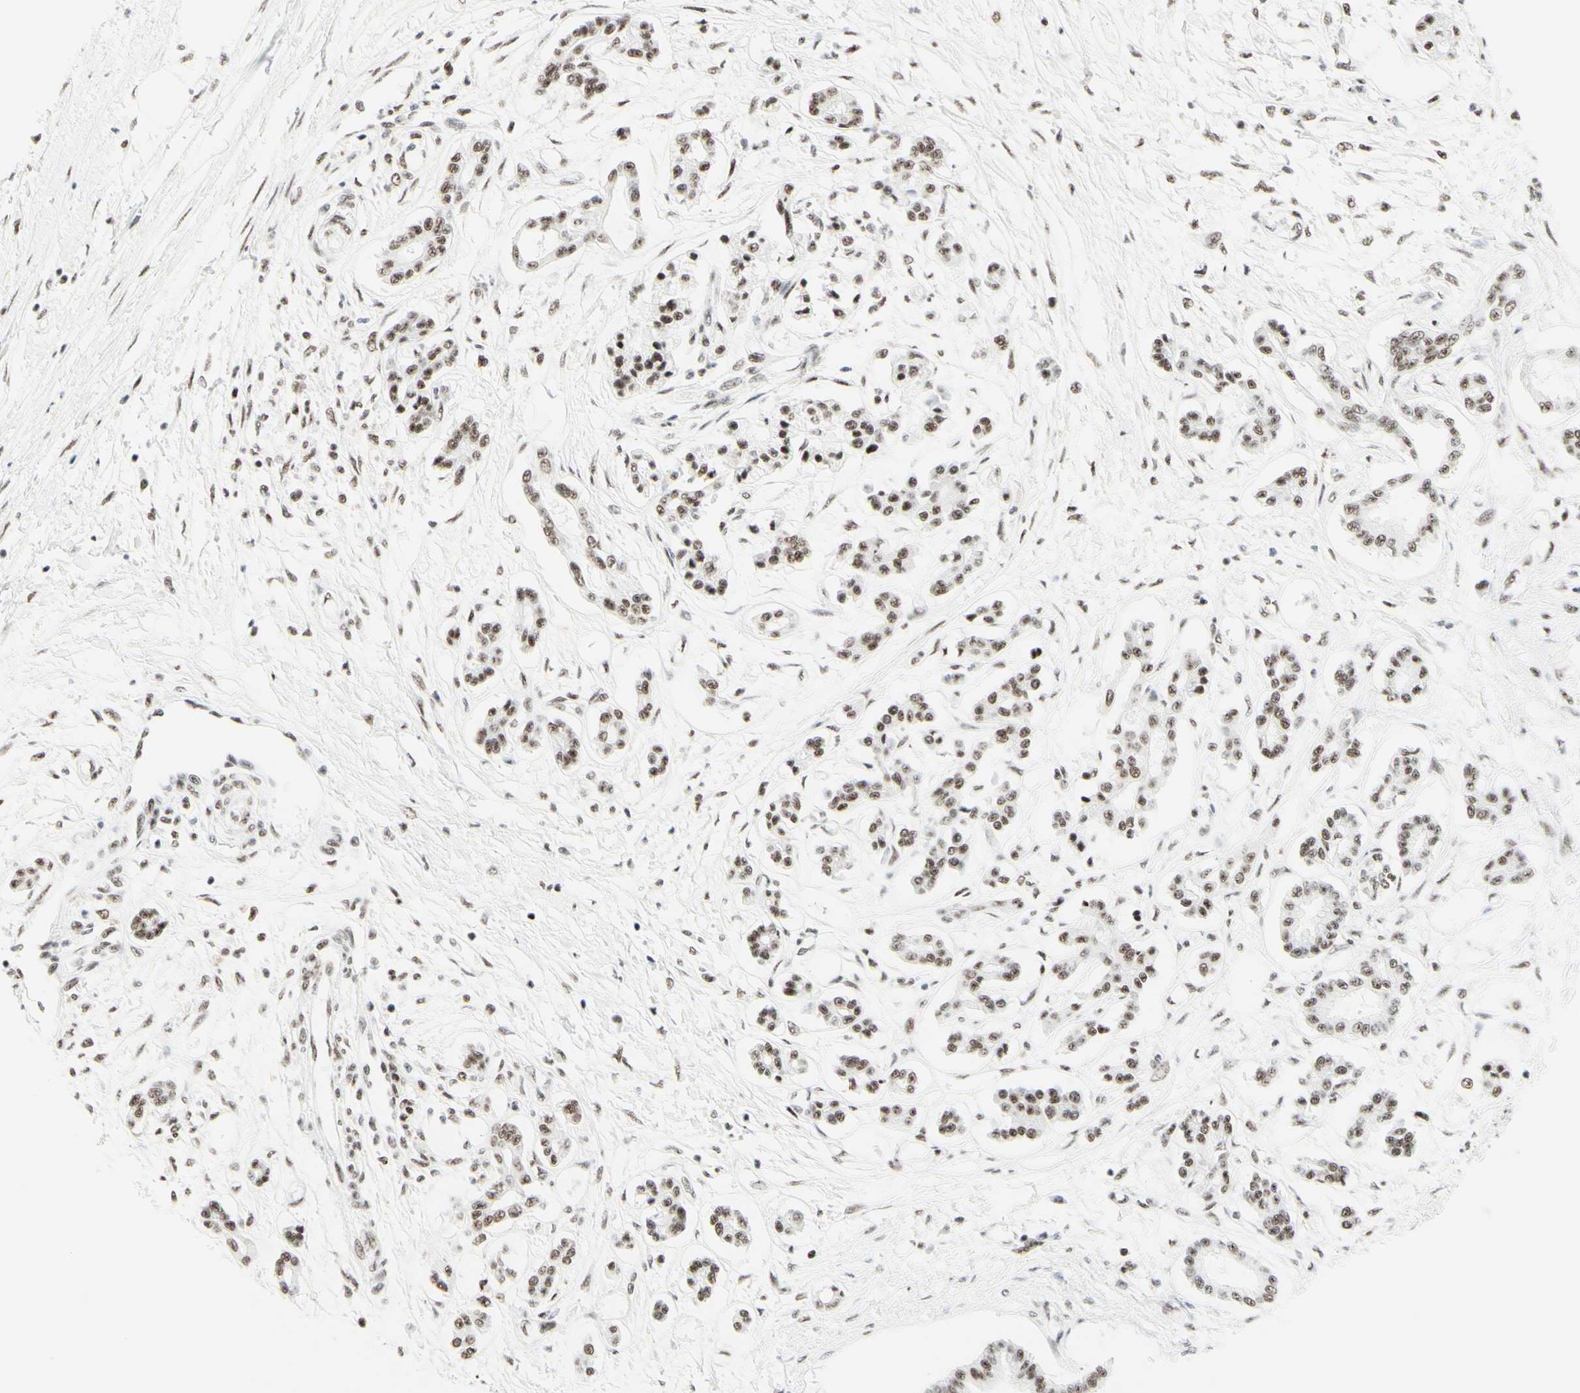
{"staining": {"intensity": "weak", "quantity": "<25%", "location": "nuclear"}, "tissue": "pancreatic cancer", "cell_type": "Tumor cells", "image_type": "cancer", "snomed": [{"axis": "morphology", "description": "Adenocarcinoma, NOS"}, {"axis": "topography", "description": "Pancreas"}], "caption": "IHC histopathology image of human adenocarcinoma (pancreatic) stained for a protein (brown), which shows no expression in tumor cells.", "gene": "WTAP", "patient": {"sex": "male", "age": 56}}